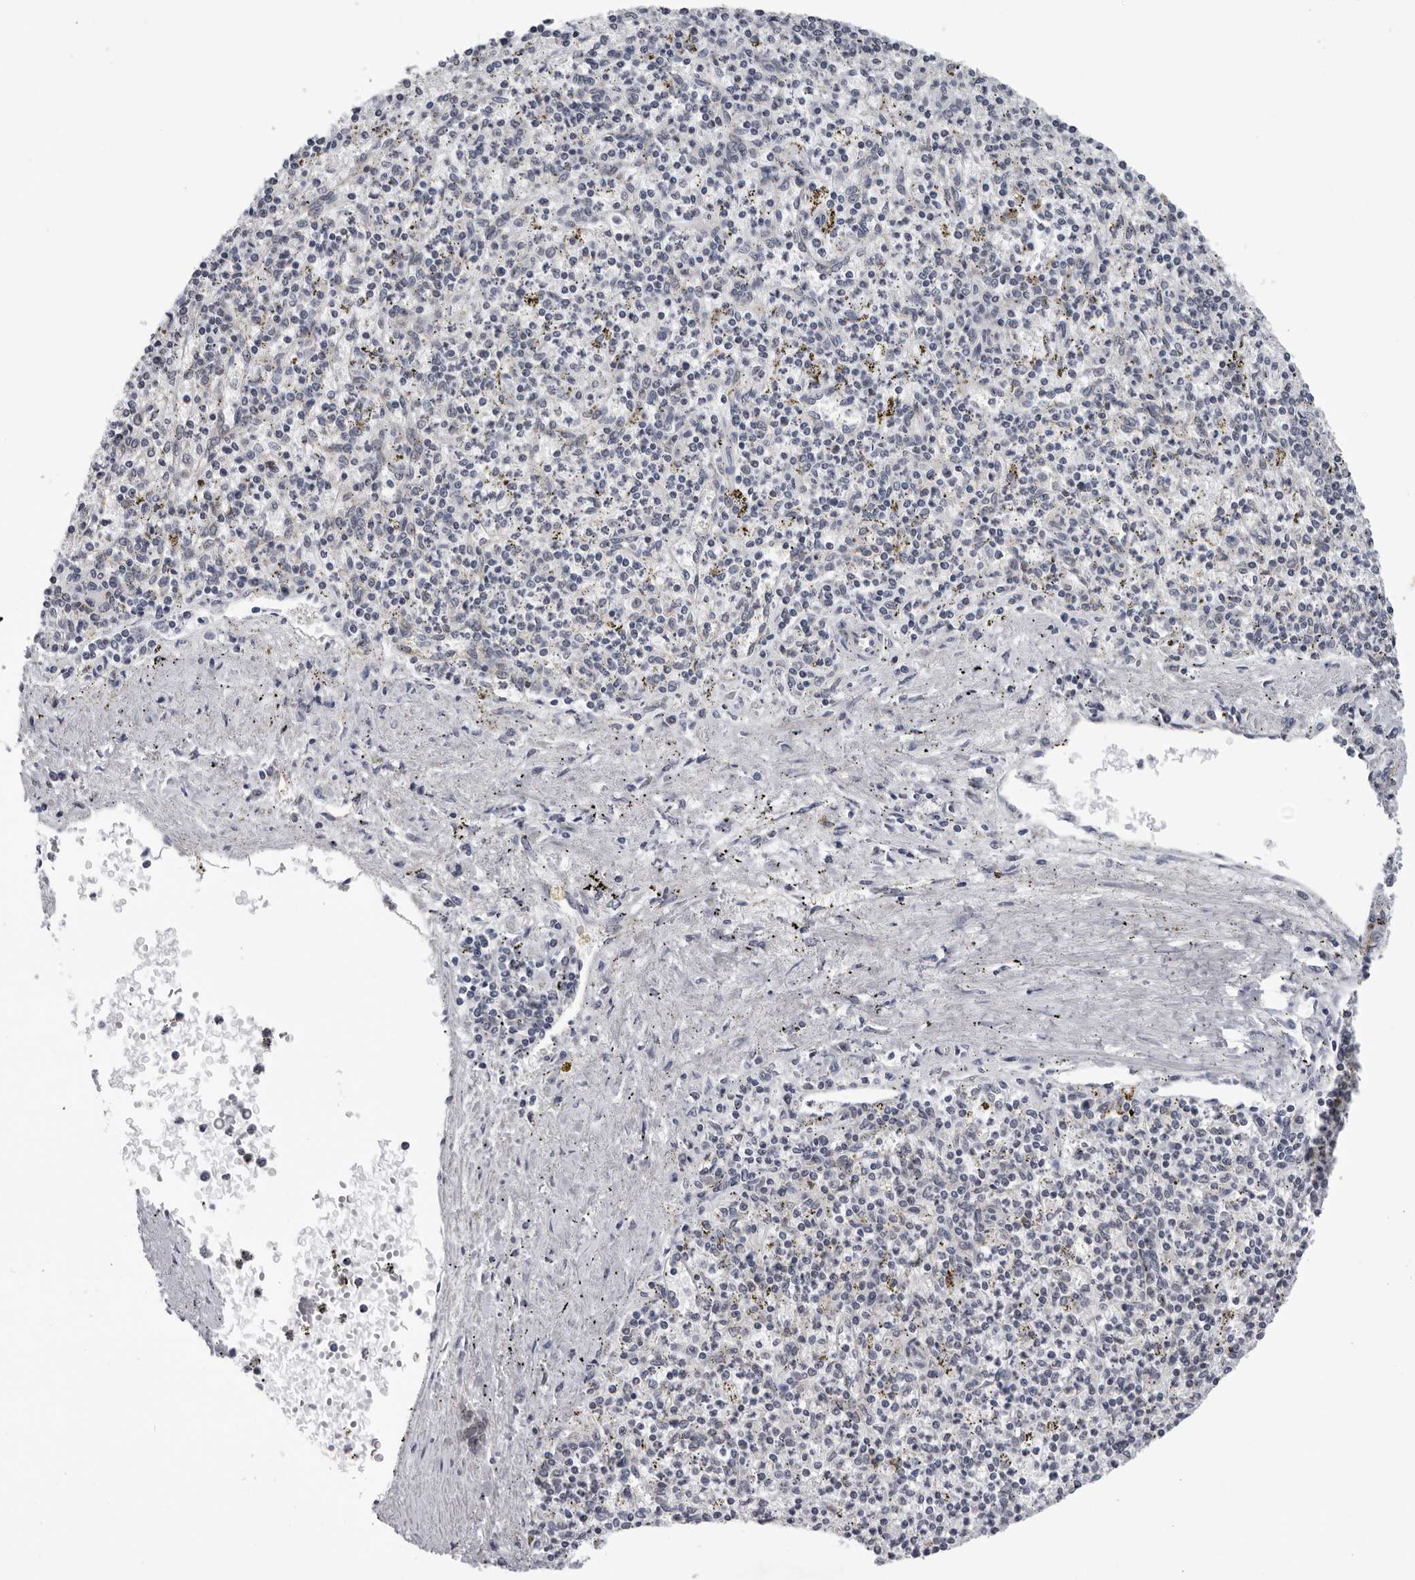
{"staining": {"intensity": "weak", "quantity": "<25%", "location": "cytoplasmic/membranous"}, "tissue": "spleen", "cell_type": "Cells in red pulp", "image_type": "normal", "snomed": [{"axis": "morphology", "description": "Normal tissue, NOS"}, {"axis": "topography", "description": "Spleen"}], "caption": "Photomicrograph shows no protein expression in cells in red pulp of normal spleen. (DAB immunohistochemistry (IHC) with hematoxylin counter stain).", "gene": "CPT2", "patient": {"sex": "male", "age": 72}}